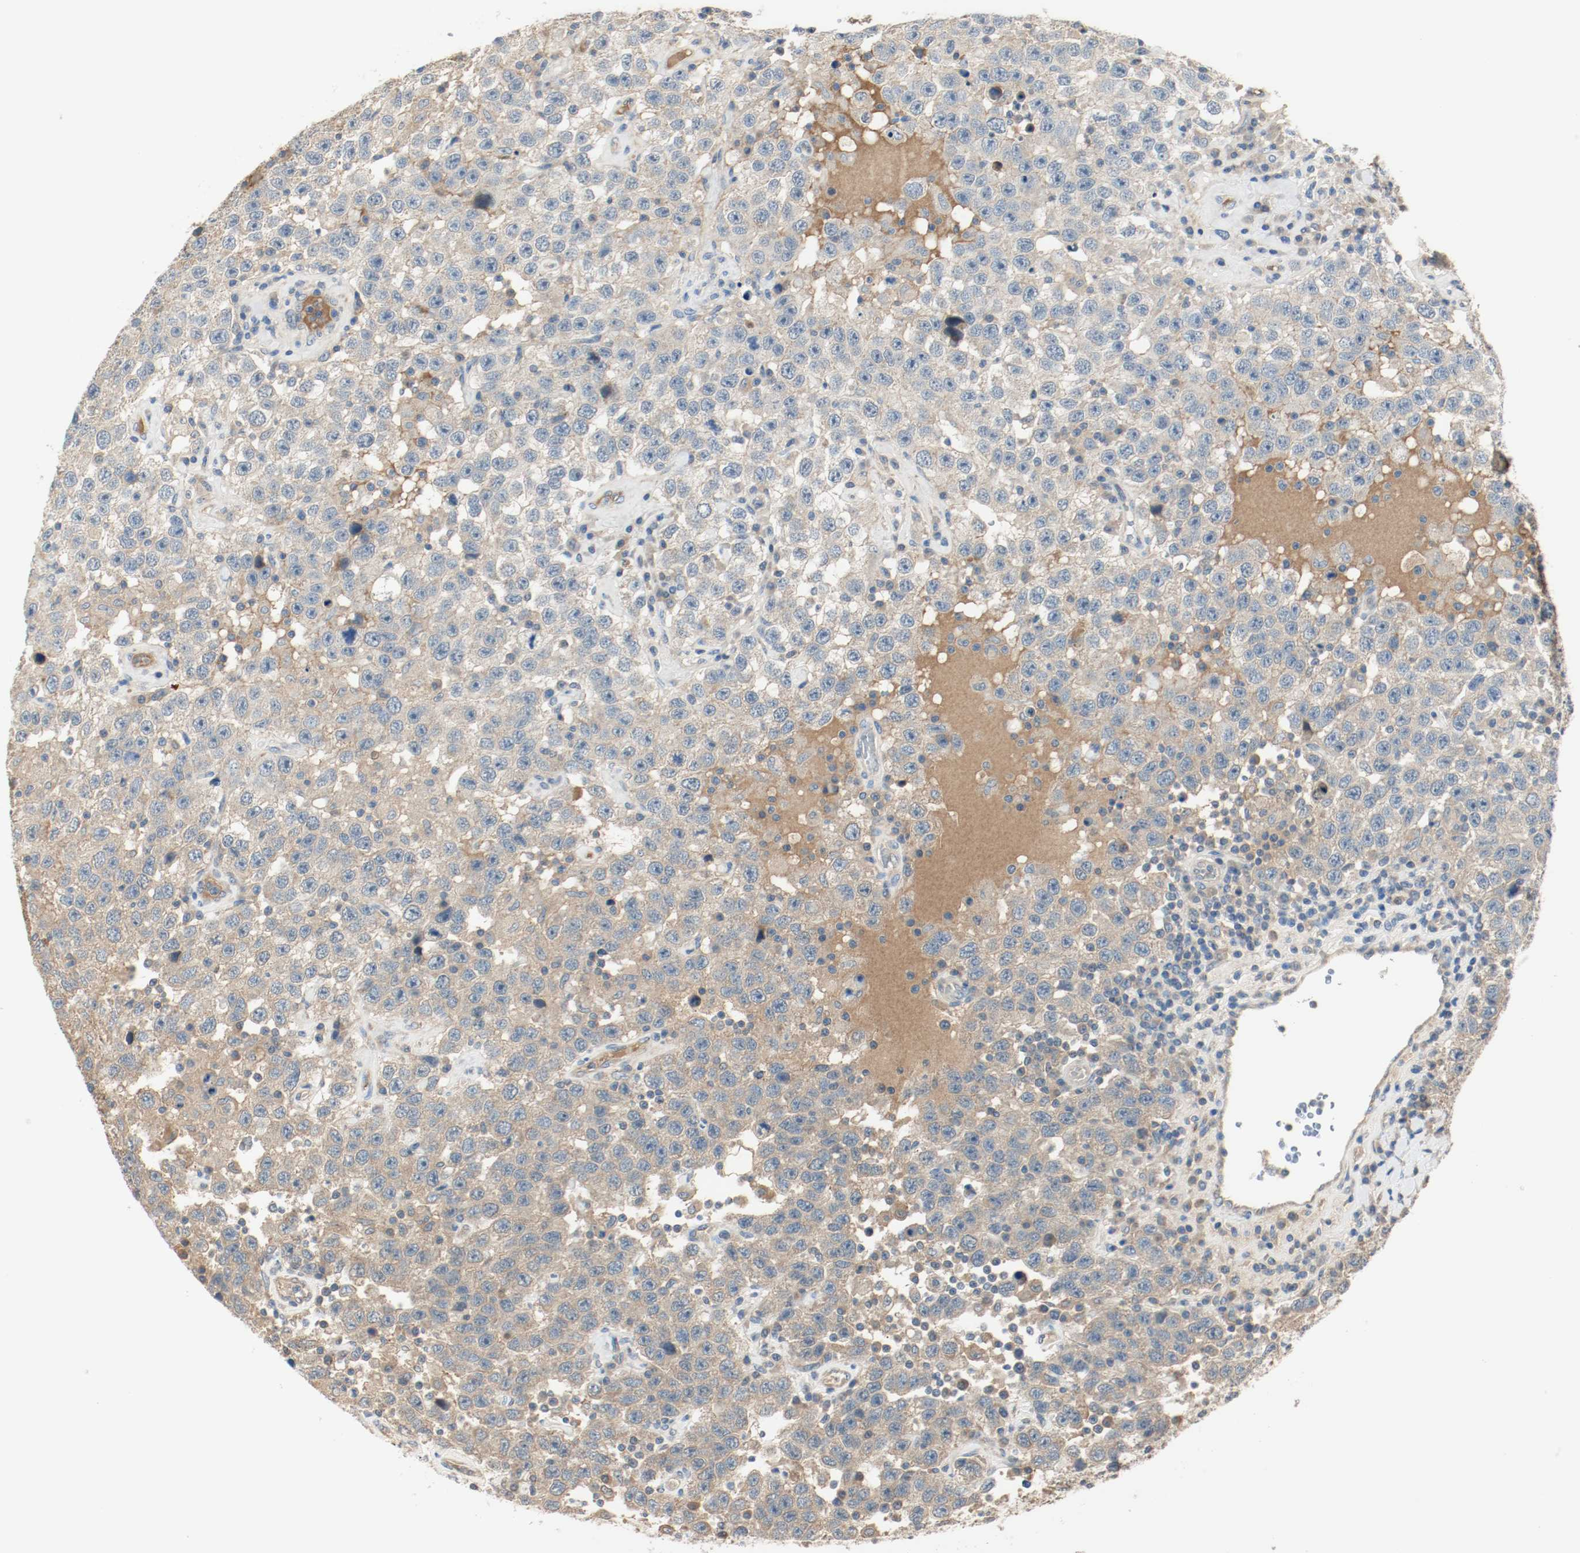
{"staining": {"intensity": "weak", "quantity": ">75%", "location": "cytoplasmic/membranous"}, "tissue": "testis cancer", "cell_type": "Tumor cells", "image_type": "cancer", "snomed": [{"axis": "morphology", "description": "Seminoma, NOS"}, {"axis": "topography", "description": "Testis"}], "caption": "DAB (3,3'-diaminobenzidine) immunohistochemical staining of testis cancer (seminoma) displays weak cytoplasmic/membranous protein staining in approximately >75% of tumor cells.", "gene": "MELTF", "patient": {"sex": "male", "age": 41}}